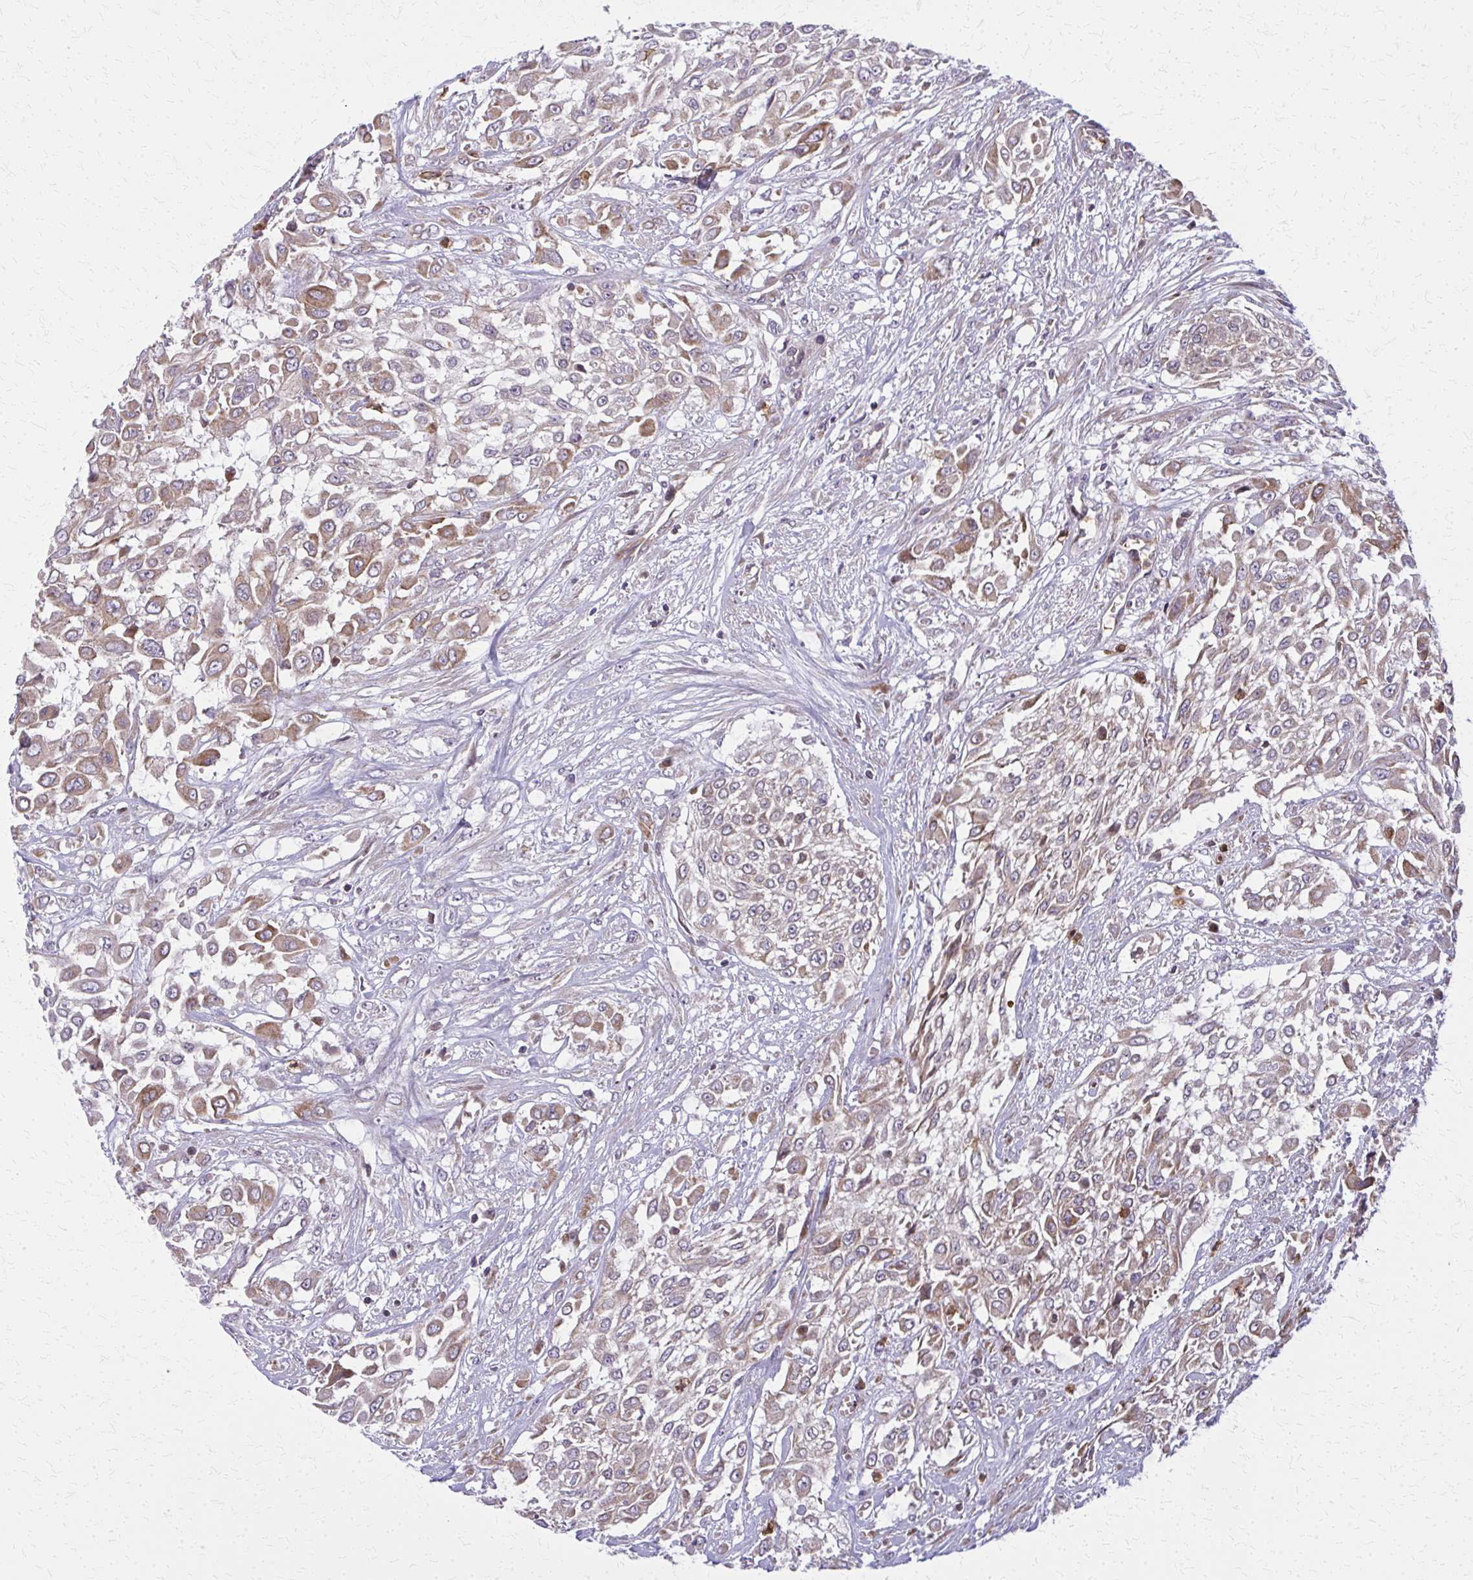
{"staining": {"intensity": "weak", "quantity": ">75%", "location": "cytoplasmic/membranous"}, "tissue": "urothelial cancer", "cell_type": "Tumor cells", "image_type": "cancer", "snomed": [{"axis": "morphology", "description": "Urothelial carcinoma, High grade"}, {"axis": "topography", "description": "Urinary bladder"}], "caption": "Weak cytoplasmic/membranous protein positivity is identified in about >75% of tumor cells in urothelial cancer.", "gene": "MCCC1", "patient": {"sex": "male", "age": 57}}